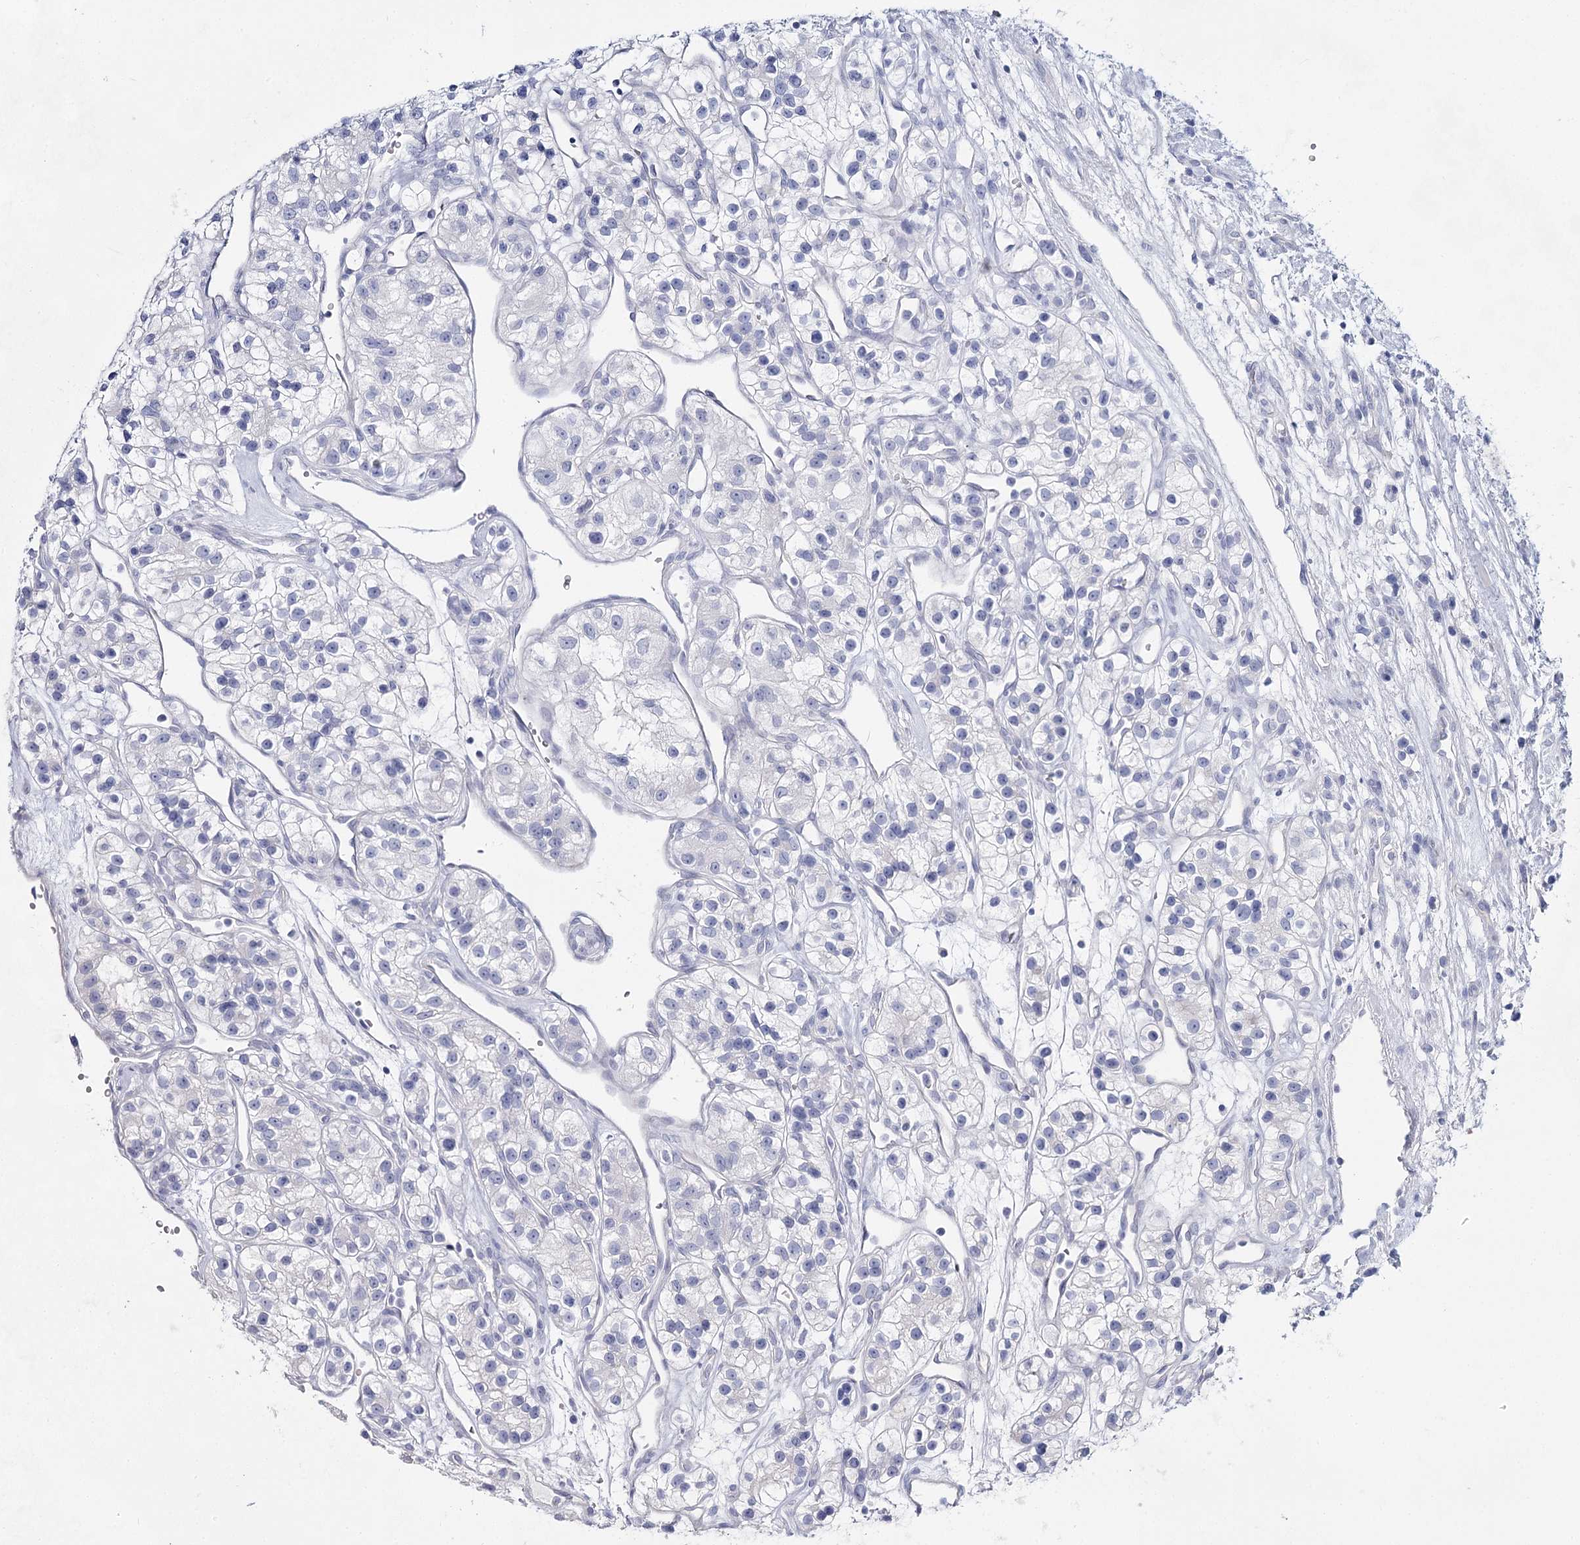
{"staining": {"intensity": "negative", "quantity": "none", "location": "none"}, "tissue": "renal cancer", "cell_type": "Tumor cells", "image_type": "cancer", "snomed": [{"axis": "morphology", "description": "Adenocarcinoma, NOS"}, {"axis": "topography", "description": "Kidney"}], "caption": "An immunohistochemistry histopathology image of renal cancer (adenocarcinoma) is shown. There is no staining in tumor cells of renal cancer (adenocarcinoma).", "gene": "SLC17A2", "patient": {"sex": "female", "age": 57}}